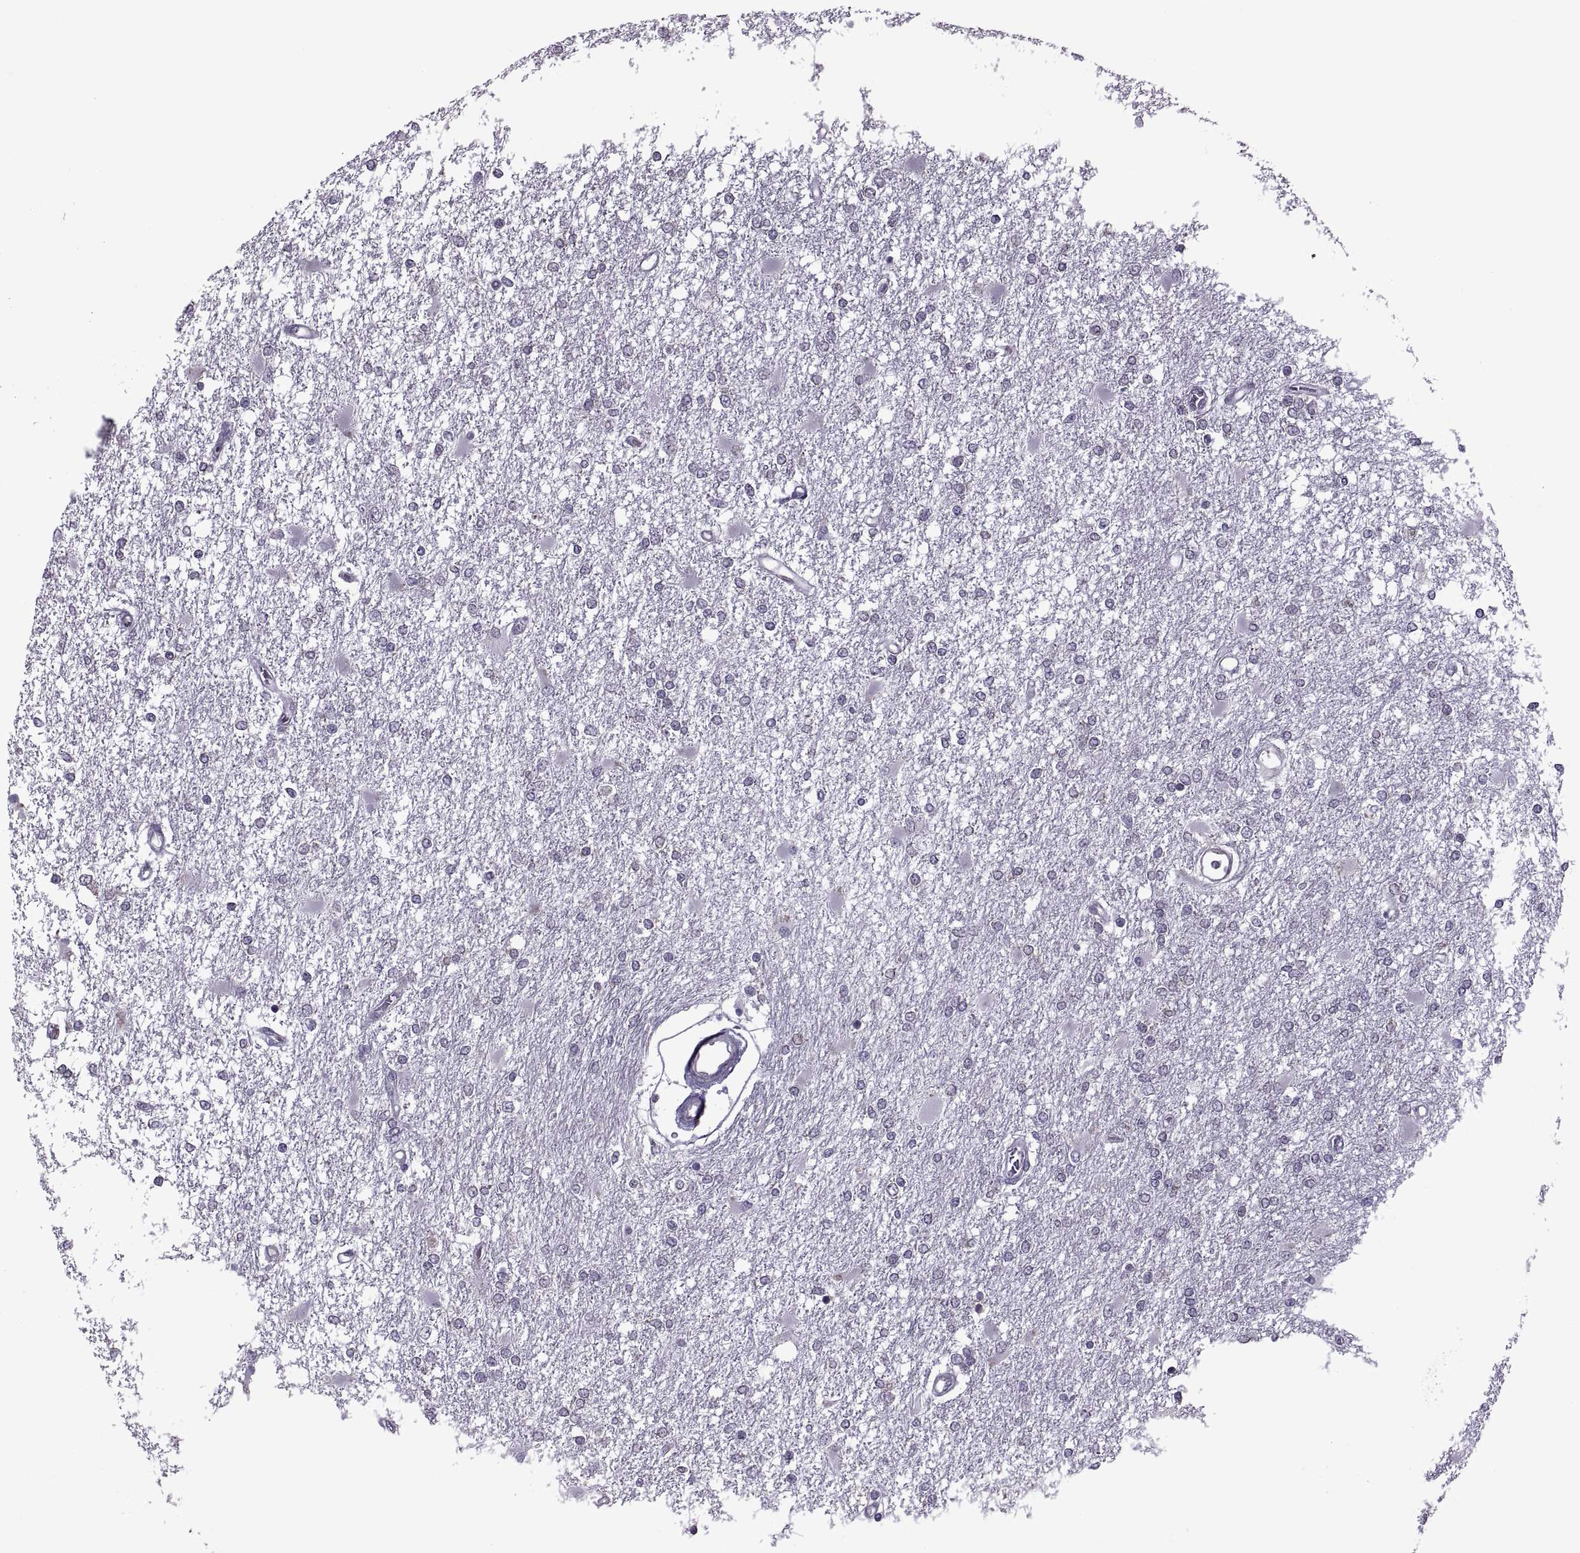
{"staining": {"intensity": "negative", "quantity": "none", "location": "none"}, "tissue": "glioma", "cell_type": "Tumor cells", "image_type": "cancer", "snomed": [{"axis": "morphology", "description": "Glioma, malignant, High grade"}, {"axis": "topography", "description": "Cerebral cortex"}], "caption": "DAB (3,3'-diaminobenzidine) immunohistochemical staining of human glioma shows no significant positivity in tumor cells.", "gene": "PABPC1", "patient": {"sex": "male", "age": 79}}